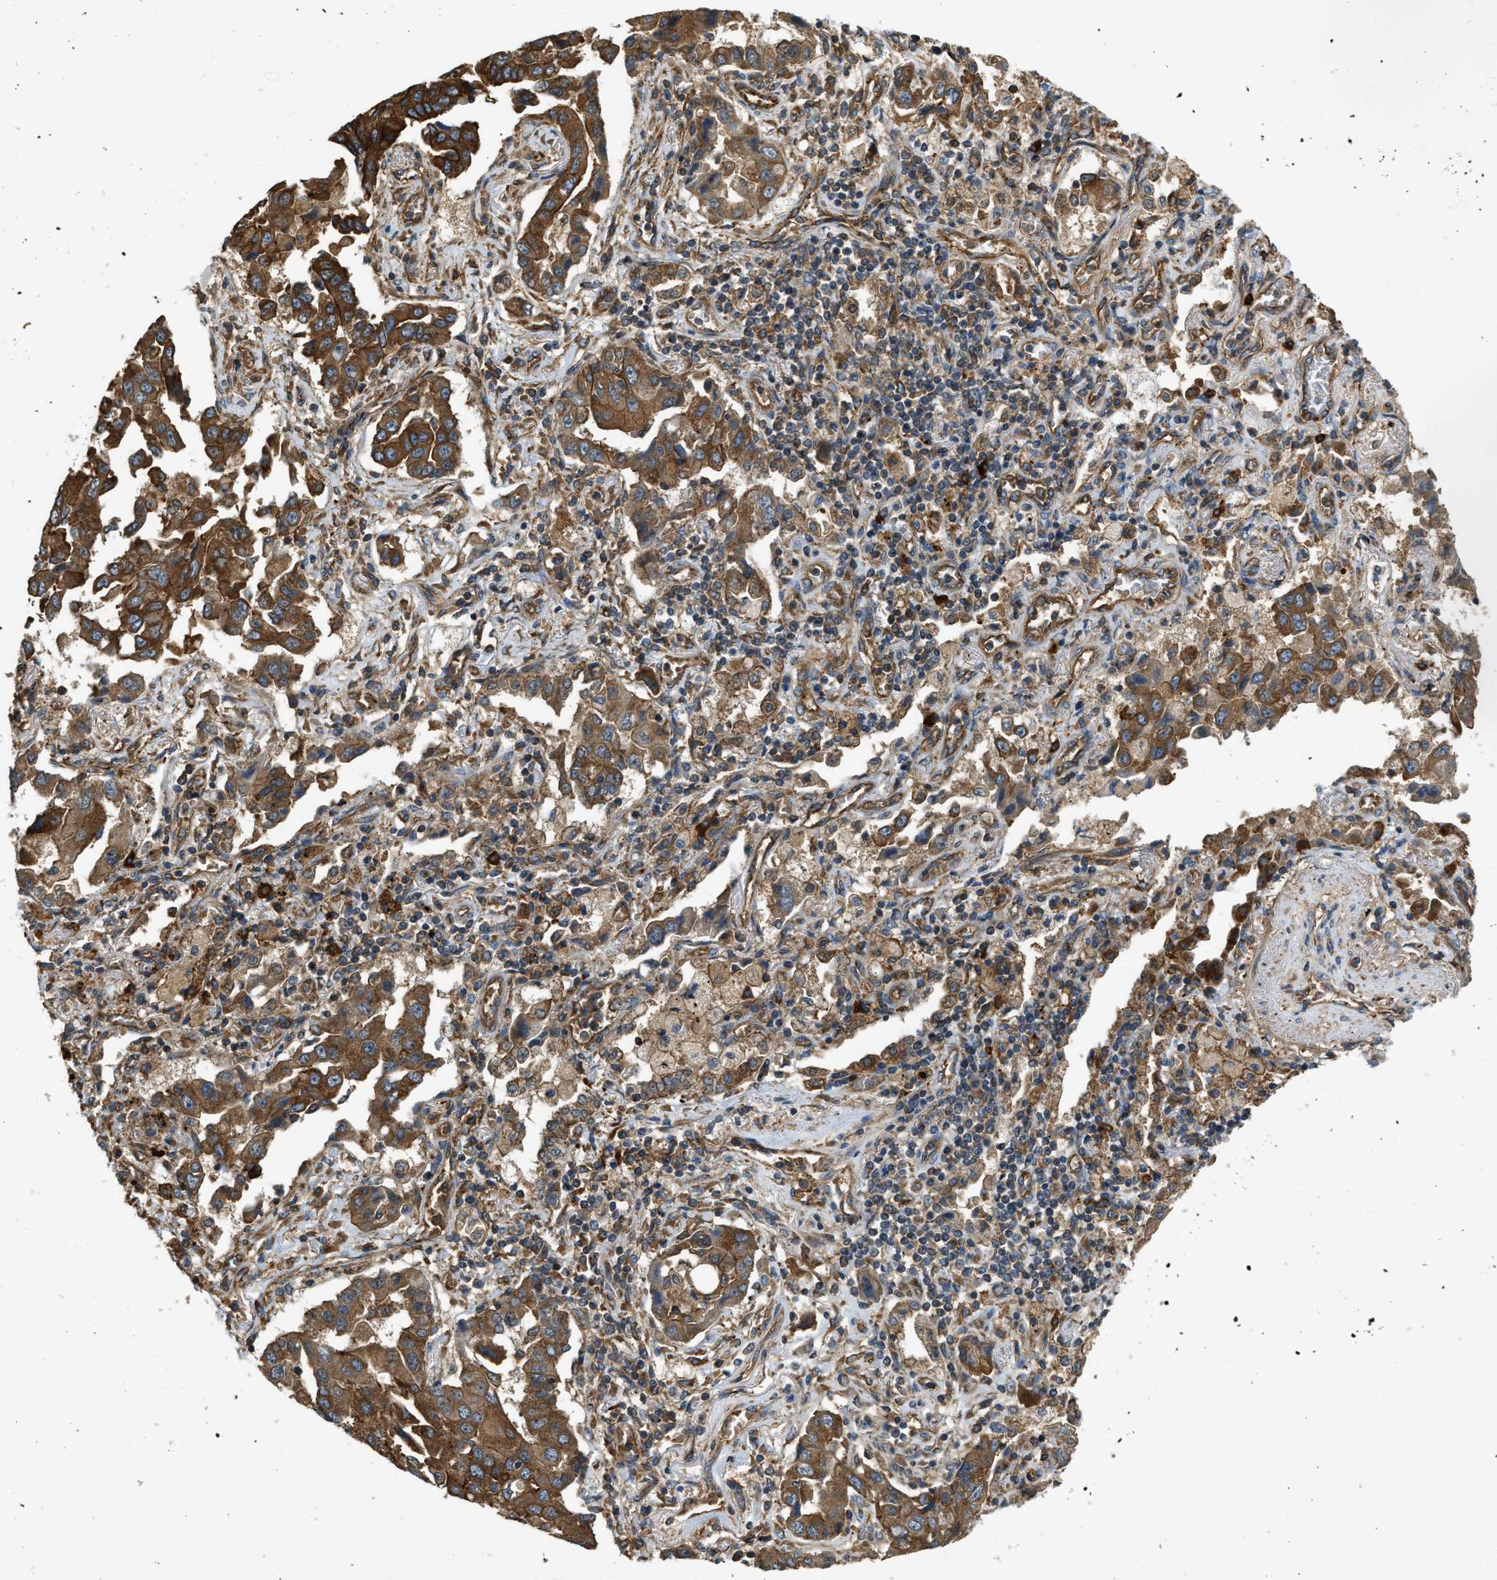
{"staining": {"intensity": "strong", "quantity": ">75%", "location": "cytoplasmic/membranous"}, "tissue": "lung cancer", "cell_type": "Tumor cells", "image_type": "cancer", "snomed": [{"axis": "morphology", "description": "Adenocarcinoma, NOS"}, {"axis": "topography", "description": "Lung"}], "caption": "Protein staining reveals strong cytoplasmic/membranous expression in about >75% of tumor cells in adenocarcinoma (lung).", "gene": "BAG4", "patient": {"sex": "female", "age": 65}}